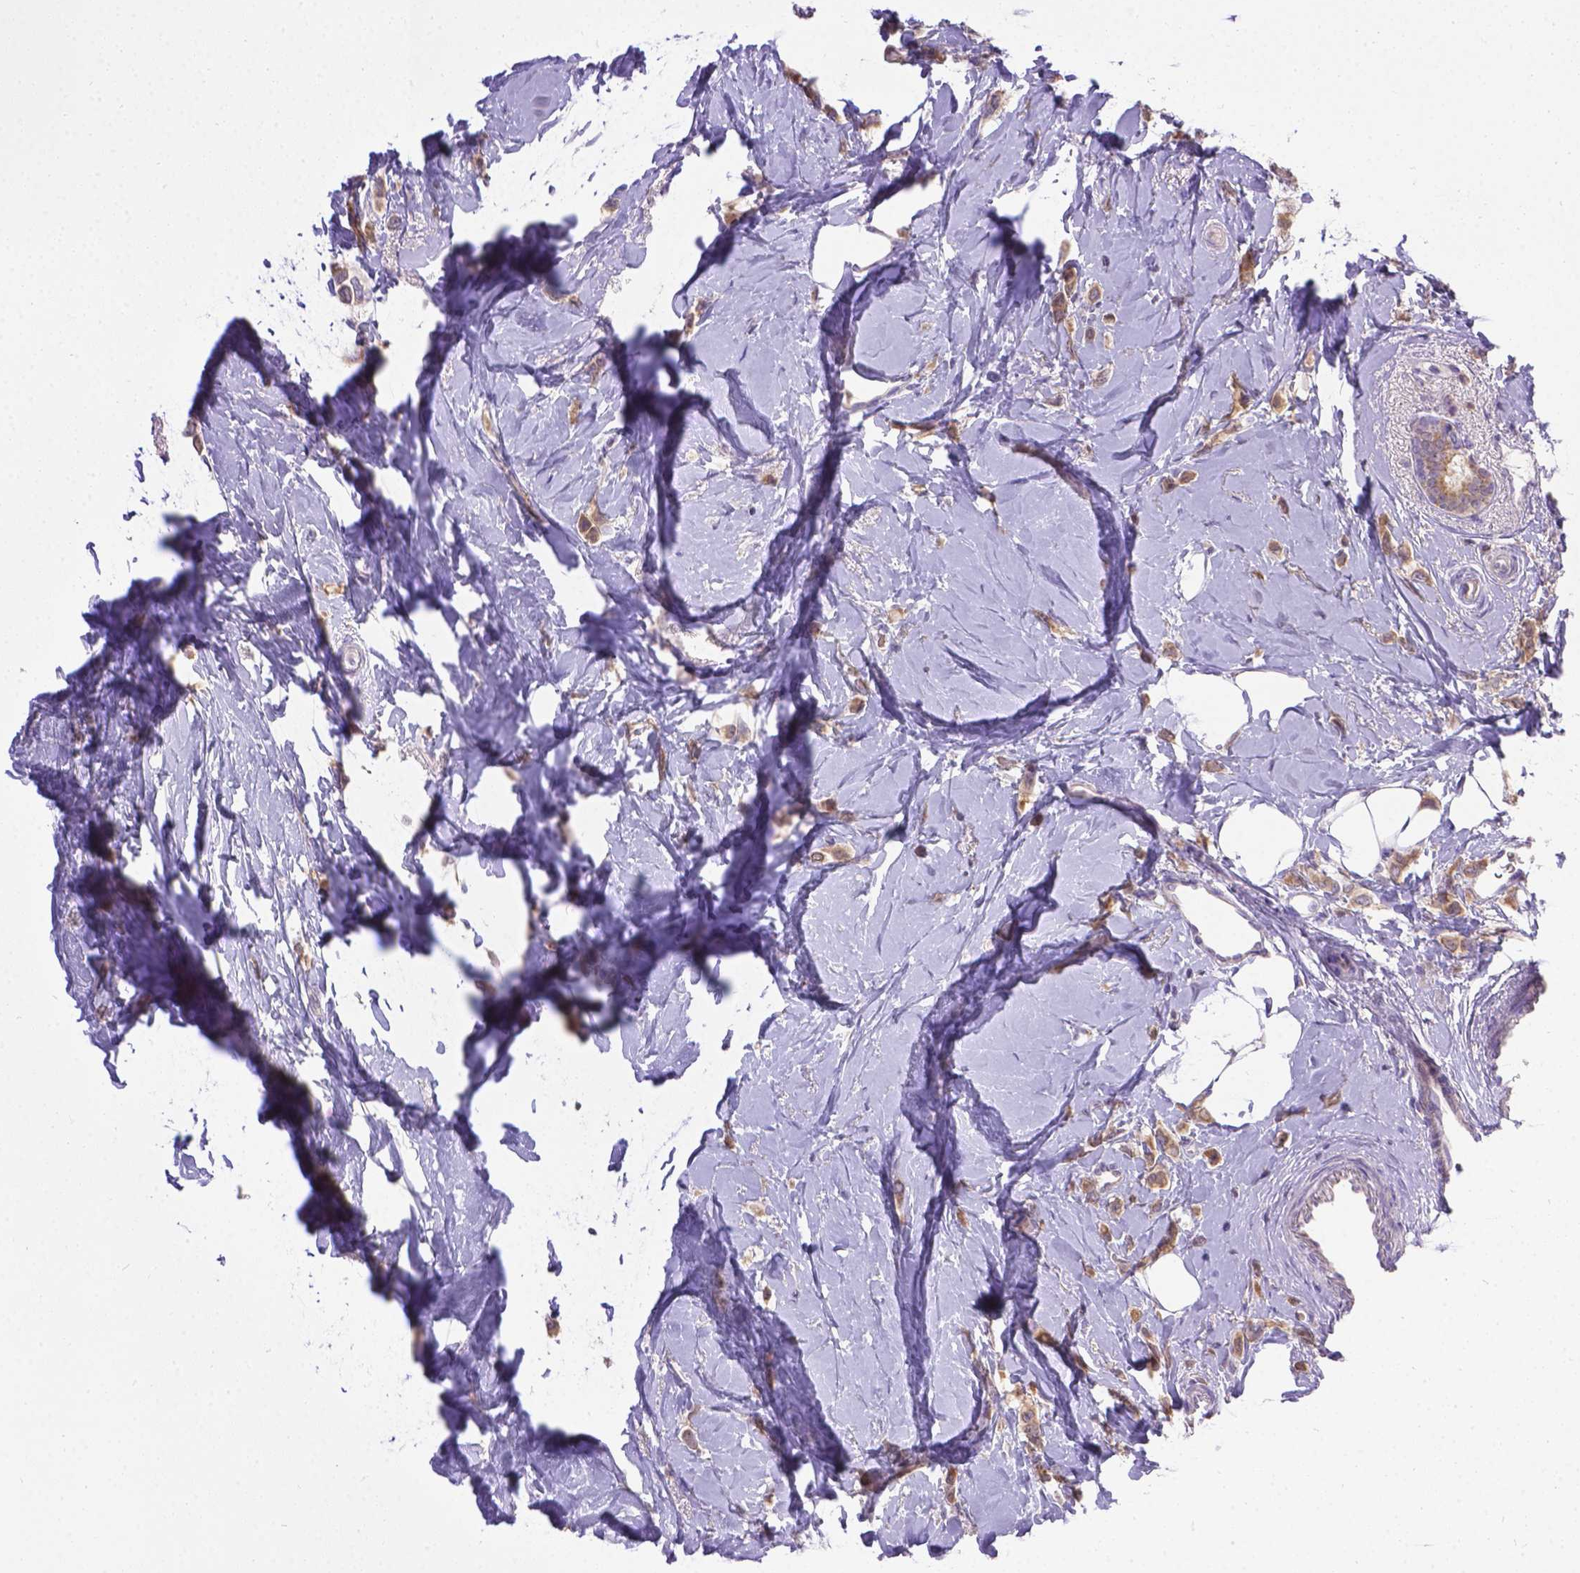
{"staining": {"intensity": "weak", "quantity": ">75%", "location": "cytoplasmic/membranous"}, "tissue": "breast cancer", "cell_type": "Tumor cells", "image_type": "cancer", "snomed": [{"axis": "morphology", "description": "Lobular carcinoma"}, {"axis": "topography", "description": "Breast"}], "caption": "Breast cancer (lobular carcinoma) stained for a protein reveals weak cytoplasmic/membranous positivity in tumor cells.", "gene": "TM4SF18", "patient": {"sex": "female", "age": 66}}